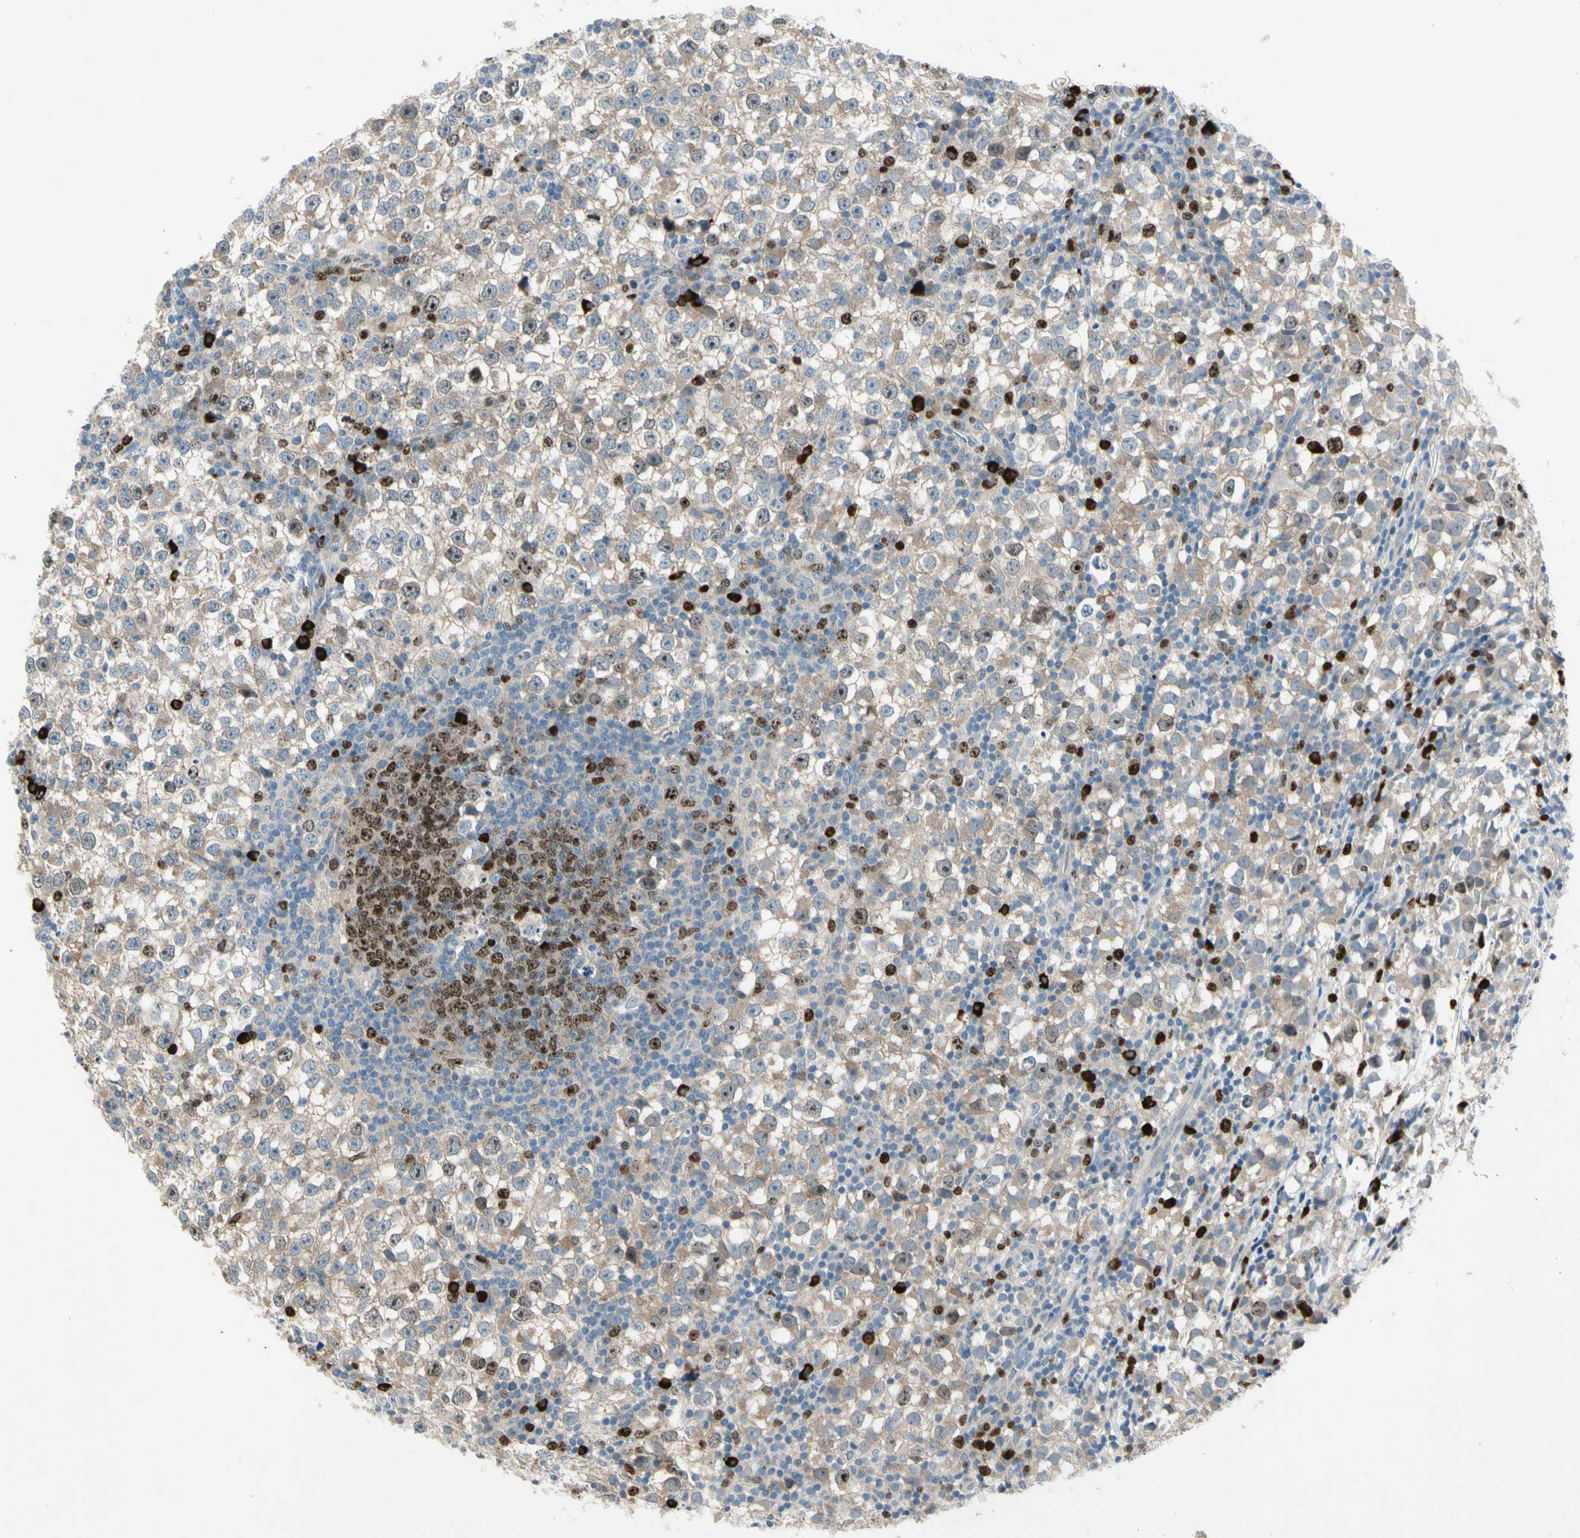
{"staining": {"intensity": "weak", "quantity": "25%-75%", "location": "cytoplasmic/membranous,nuclear"}, "tissue": "testis cancer", "cell_type": "Tumor cells", "image_type": "cancer", "snomed": [{"axis": "morphology", "description": "Seminoma, NOS"}, {"axis": "topography", "description": "Testis"}], "caption": "A brown stain highlights weak cytoplasmic/membranous and nuclear staining of a protein in seminoma (testis) tumor cells. The staining was performed using DAB (3,3'-diaminobenzidine) to visualize the protein expression in brown, while the nuclei were stained in blue with hematoxylin (Magnification: 20x).", "gene": "PITX1", "patient": {"sex": "male", "age": 65}}